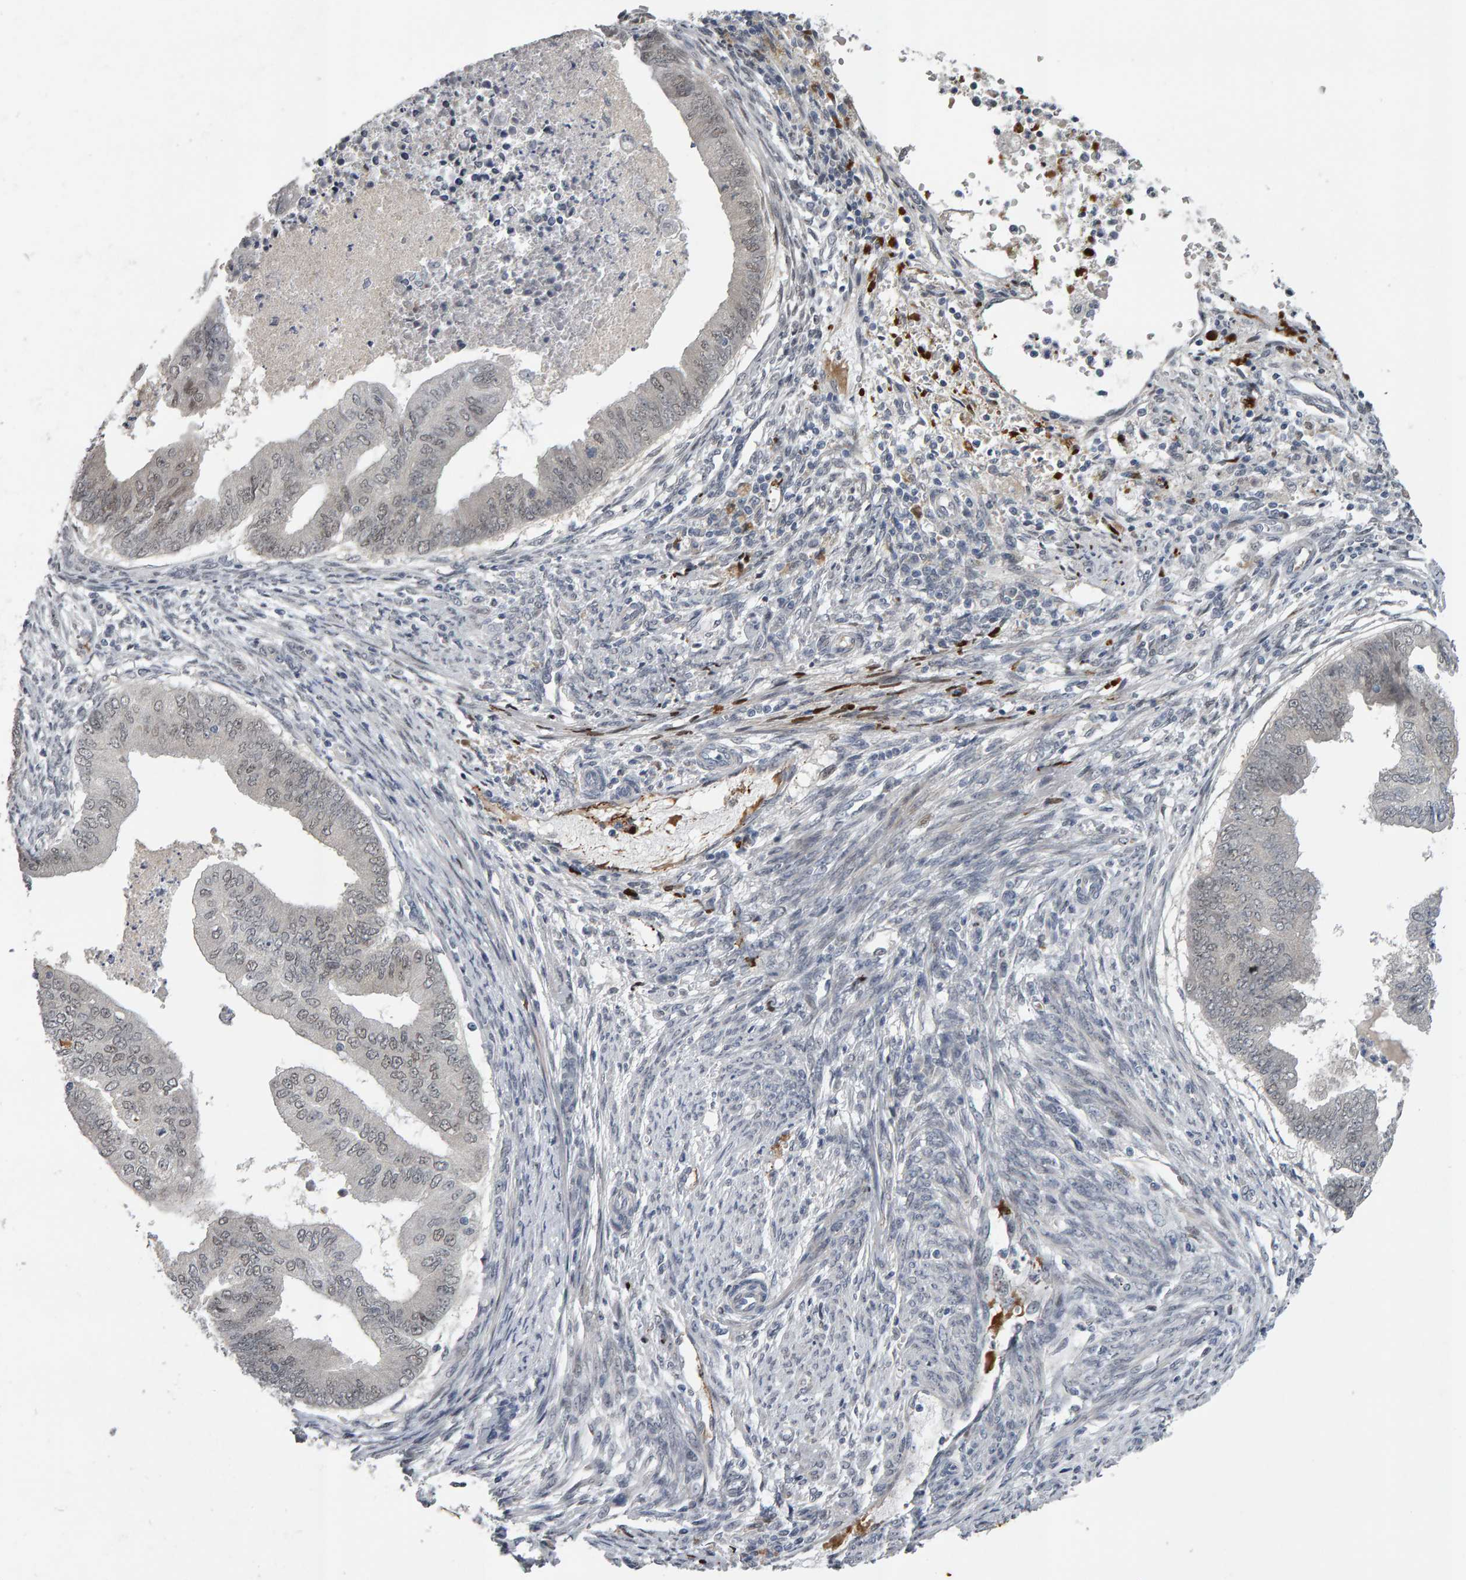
{"staining": {"intensity": "weak", "quantity": ">75%", "location": "nuclear"}, "tissue": "endometrial cancer", "cell_type": "Tumor cells", "image_type": "cancer", "snomed": [{"axis": "morphology", "description": "Polyp, NOS"}, {"axis": "morphology", "description": "Adenocarcinoma, NOS"}, {"axis": "morphology", "description": "Adenoma, NOS"}, {"axis": "topography", "description": "Endometrium"}], "caption": "IHC of human endometrial polyp demonstrates low levels of weak nuclear positivity in about >75% of tumor cells.", "gene": "IPO8", "patient": {"sex": "female", "age": 79}}